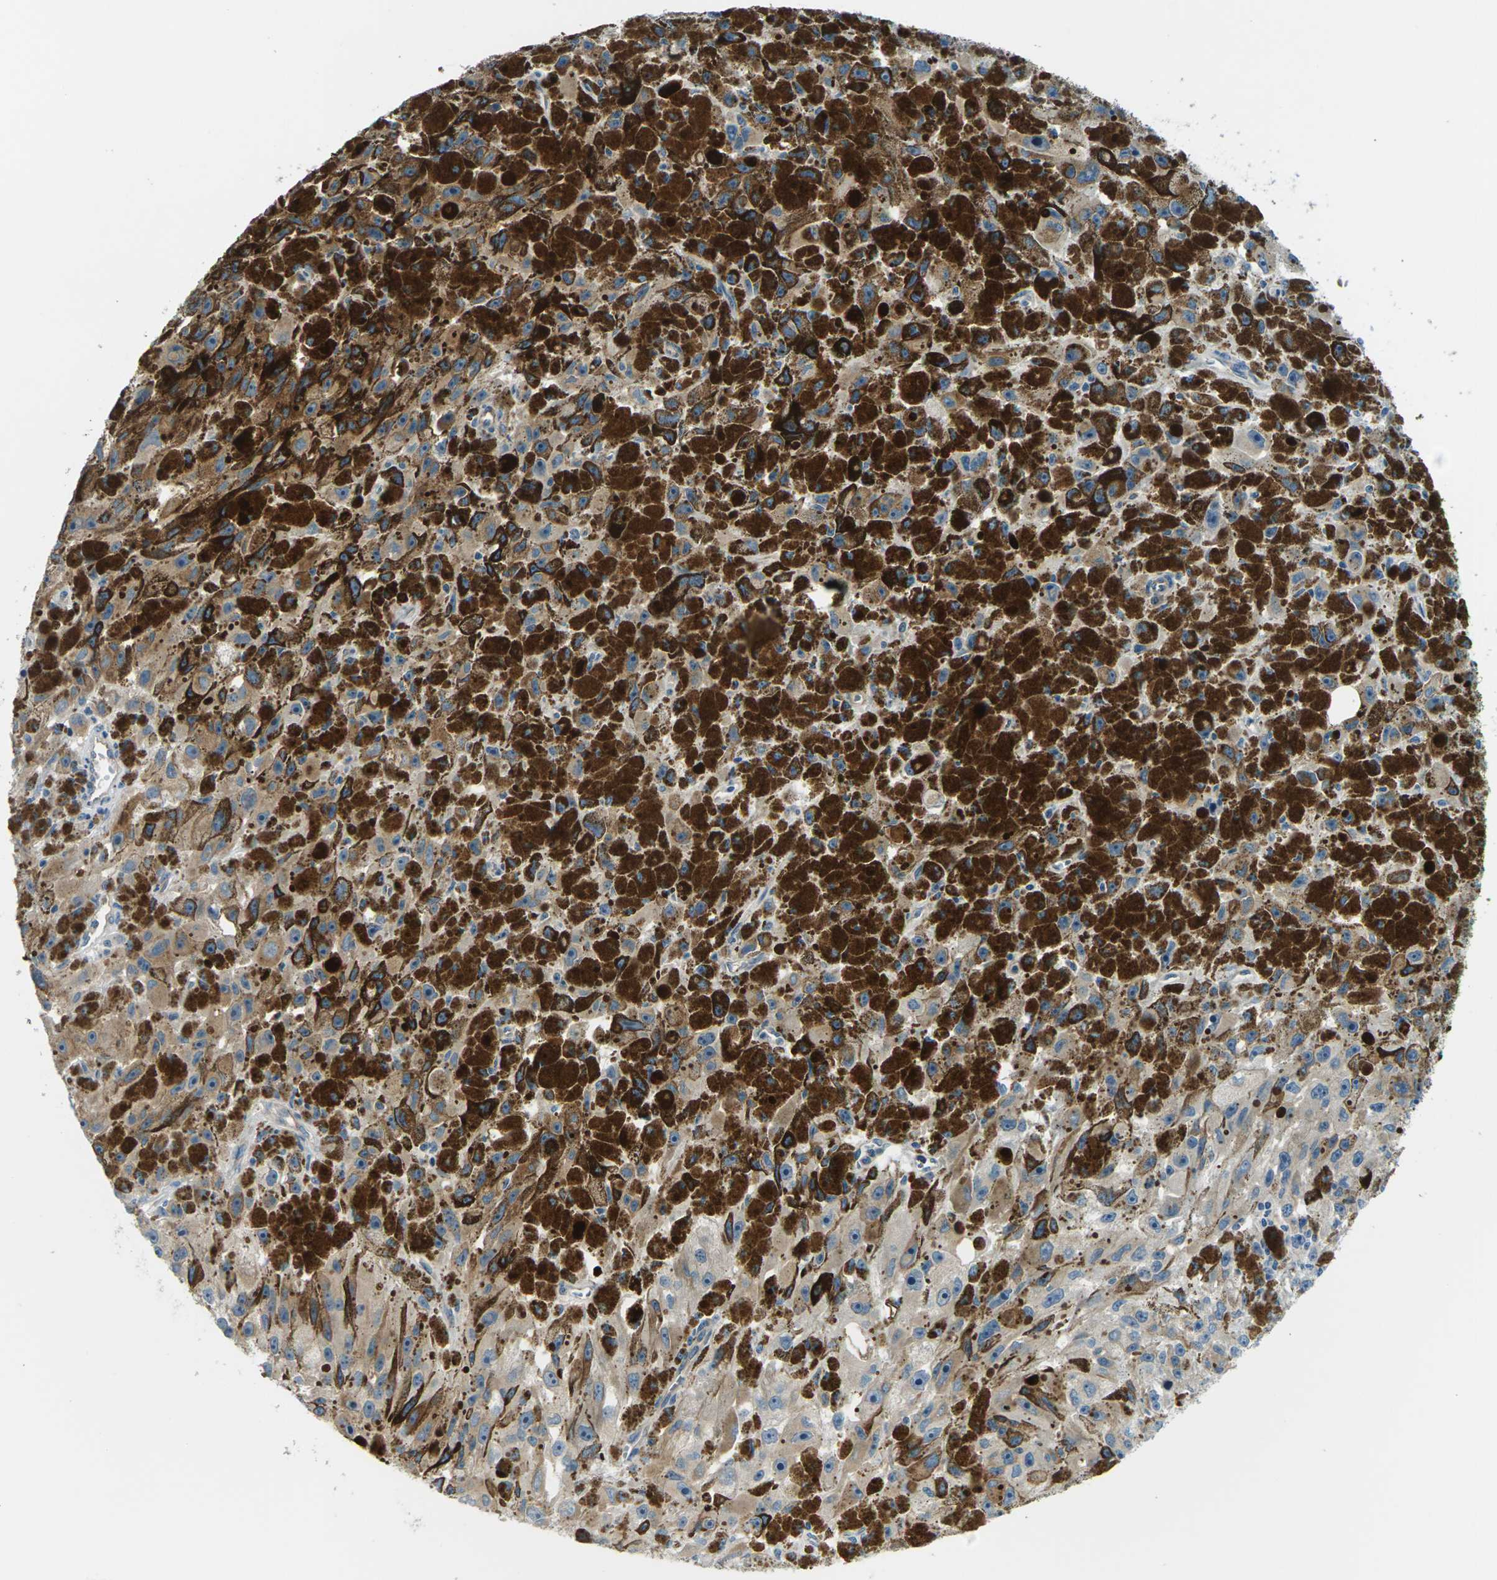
{"staining": {"intensity": "weak", "quantity": "25%-75%", "location": "cytoplasmic/membranous"}, "tissue": "melanoma", "cell_type": "Tumor cells", "image_type": "cancer", "snomed": [{"axis": "morphology", "description": "Malignant melanoma, NOS"}, {"axis": "topography", "description": "Skin"}], "caption": "Immunohistochemical staining of malignant melanoma shows low levels of weak cytoplasmic/membranous staining in about 25%-75% of tumor cells.", "gene": "SLC13A3", "patient": {"sex": "female", "age": 104}}